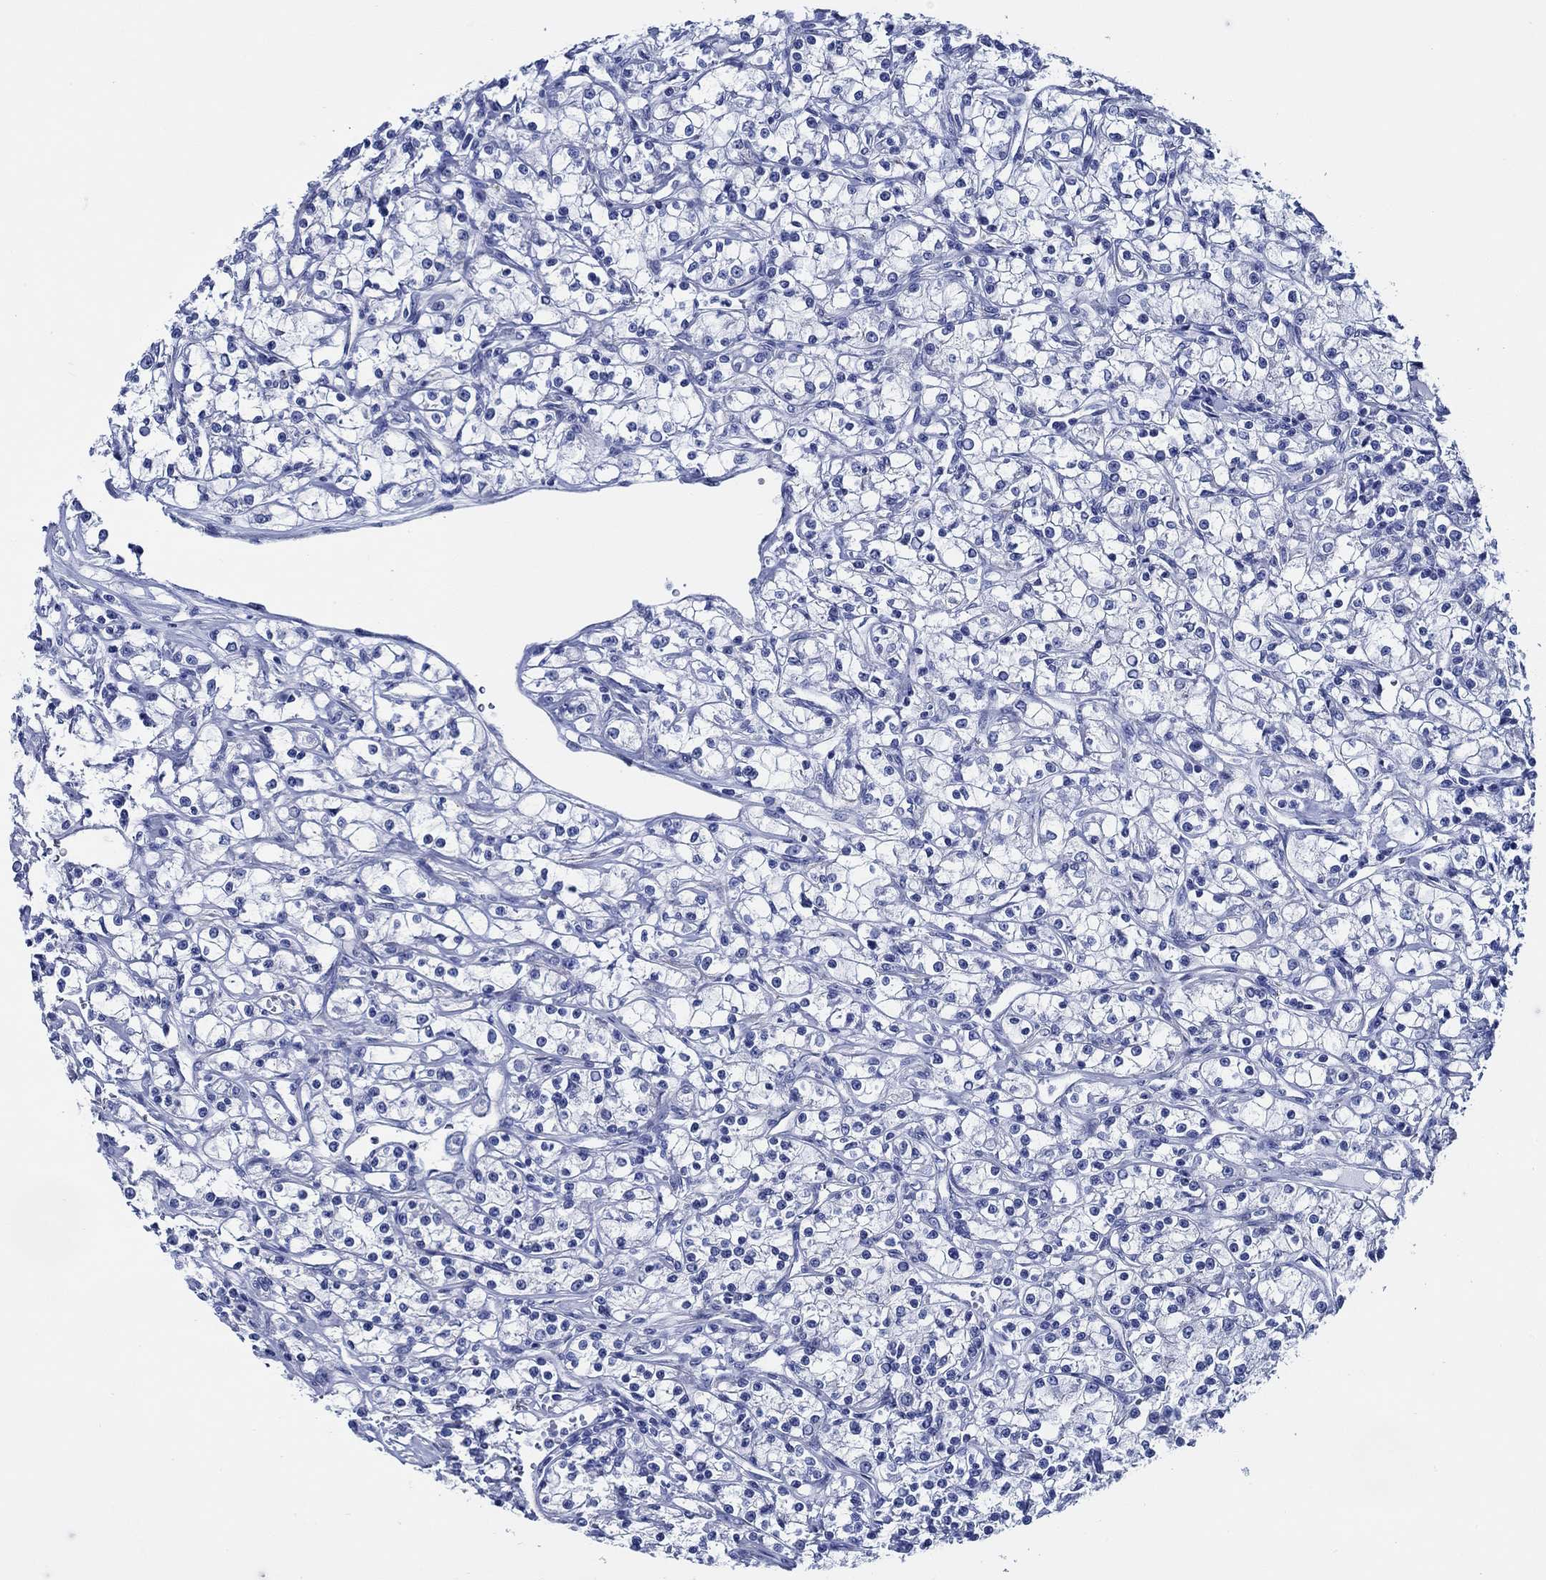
{"staining": {"intensity": "negative", "quantity": "none", "location": "none"}, "tissue": "renal cancer", "cell_type": "Tumor cells", "image_type": "cancer", "snomed": [{"axis": "morphology", "description": "Adenocarcinoma, NOS"}, {"axis": "topography", "description": "Kidney"}], "caption": "A high-resolution image shows immunohistochemistry staining of adenocarcinoma (renal), which reveals no significant staining in tumor cells. (DAB (3,3'-diaminobenzidine) immunohistochemistry with hematoxylin counter stain).", "gene": "WDR62", "patient": {"sex": "female", "age": 59}}